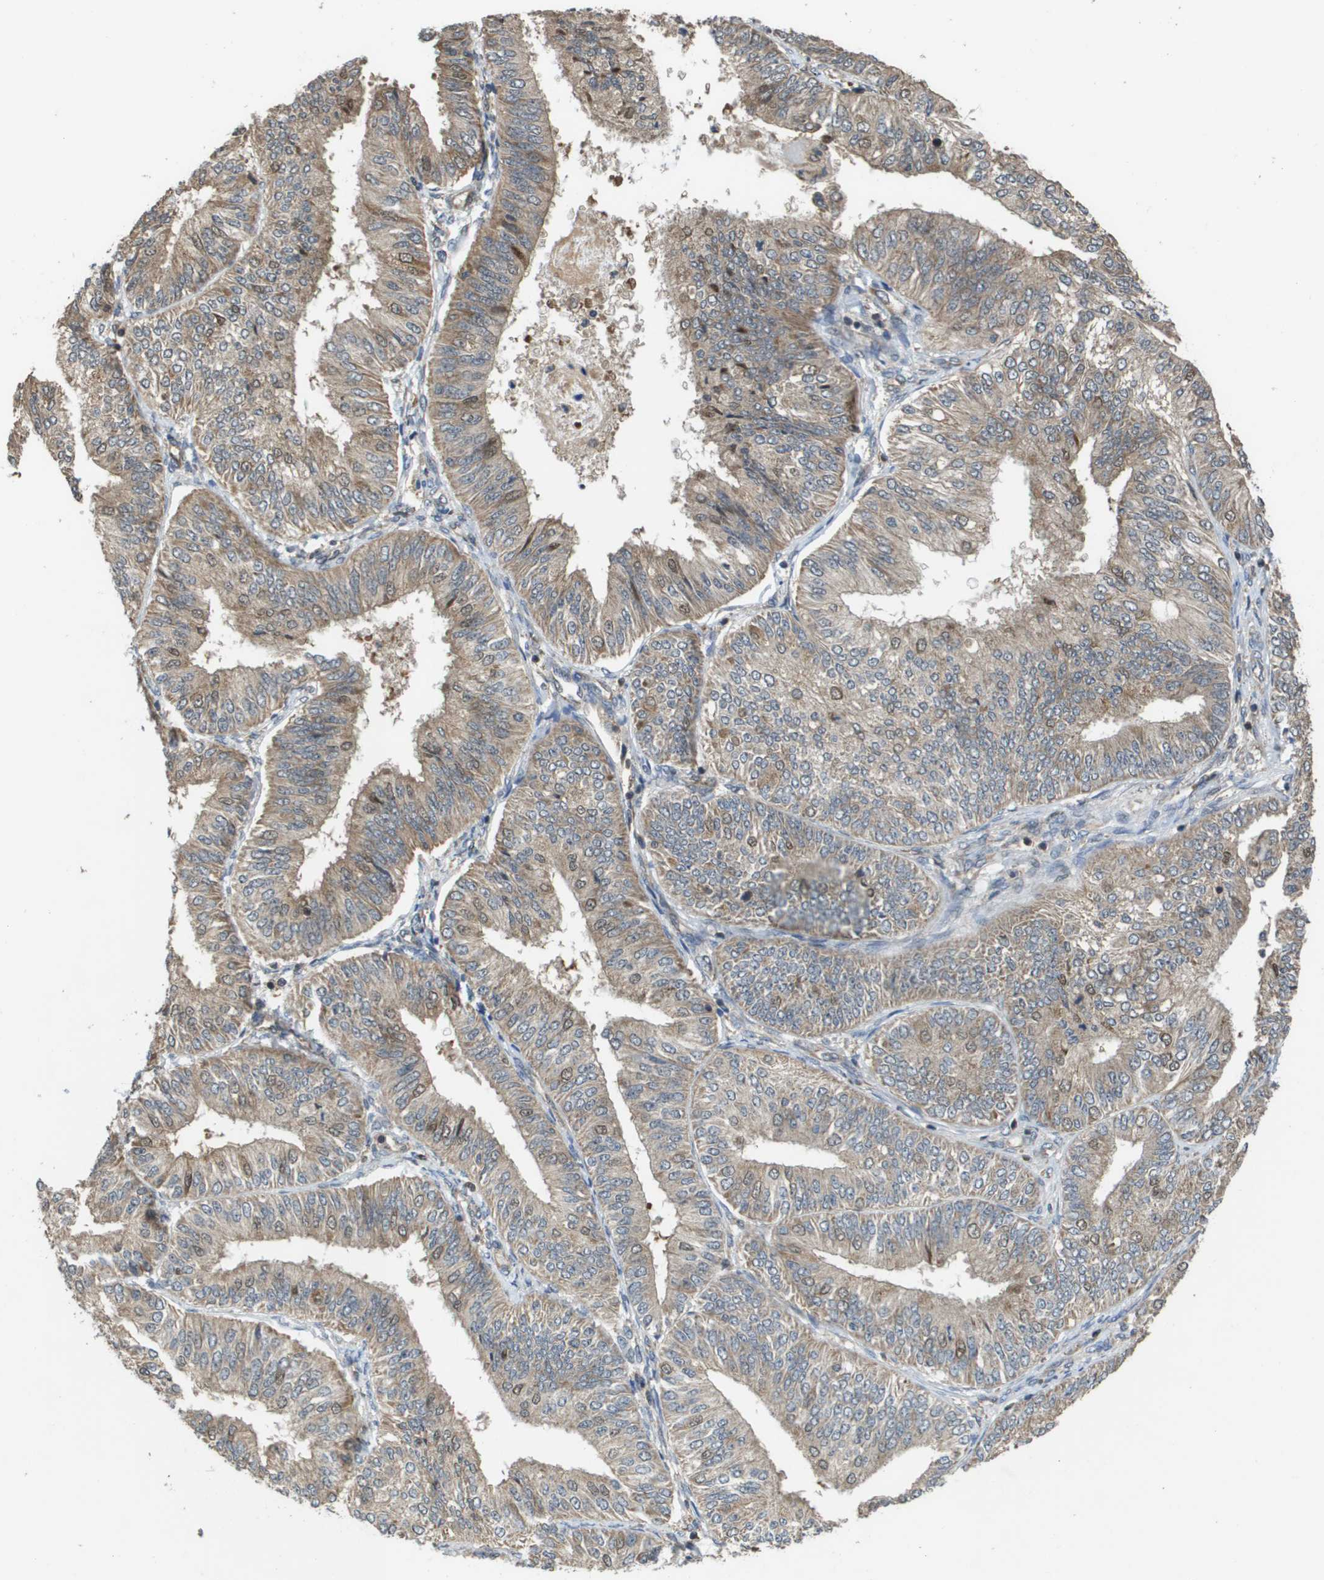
{"staining": {"intensity": "weak", "quantity": ">75%", "location": "cytoplasmic/membranous"}, "tissue": "endometrial cancer", "cell_type": "Tumor cells", "image_type": "cancer", "snomed": [{"axis": "morphology", "description": "Adenocarcinoma, NOS"}, {"axis": "topography", "description": "Endometrium"}], "caption": "Protein staining reveals weak cytoplasmic/membranous expression in about >75% of tumor cells in endometrial cancer (adenocarcinoma).", "gene": "RBM38", "patient": {"sex": "female", "age": 58}}